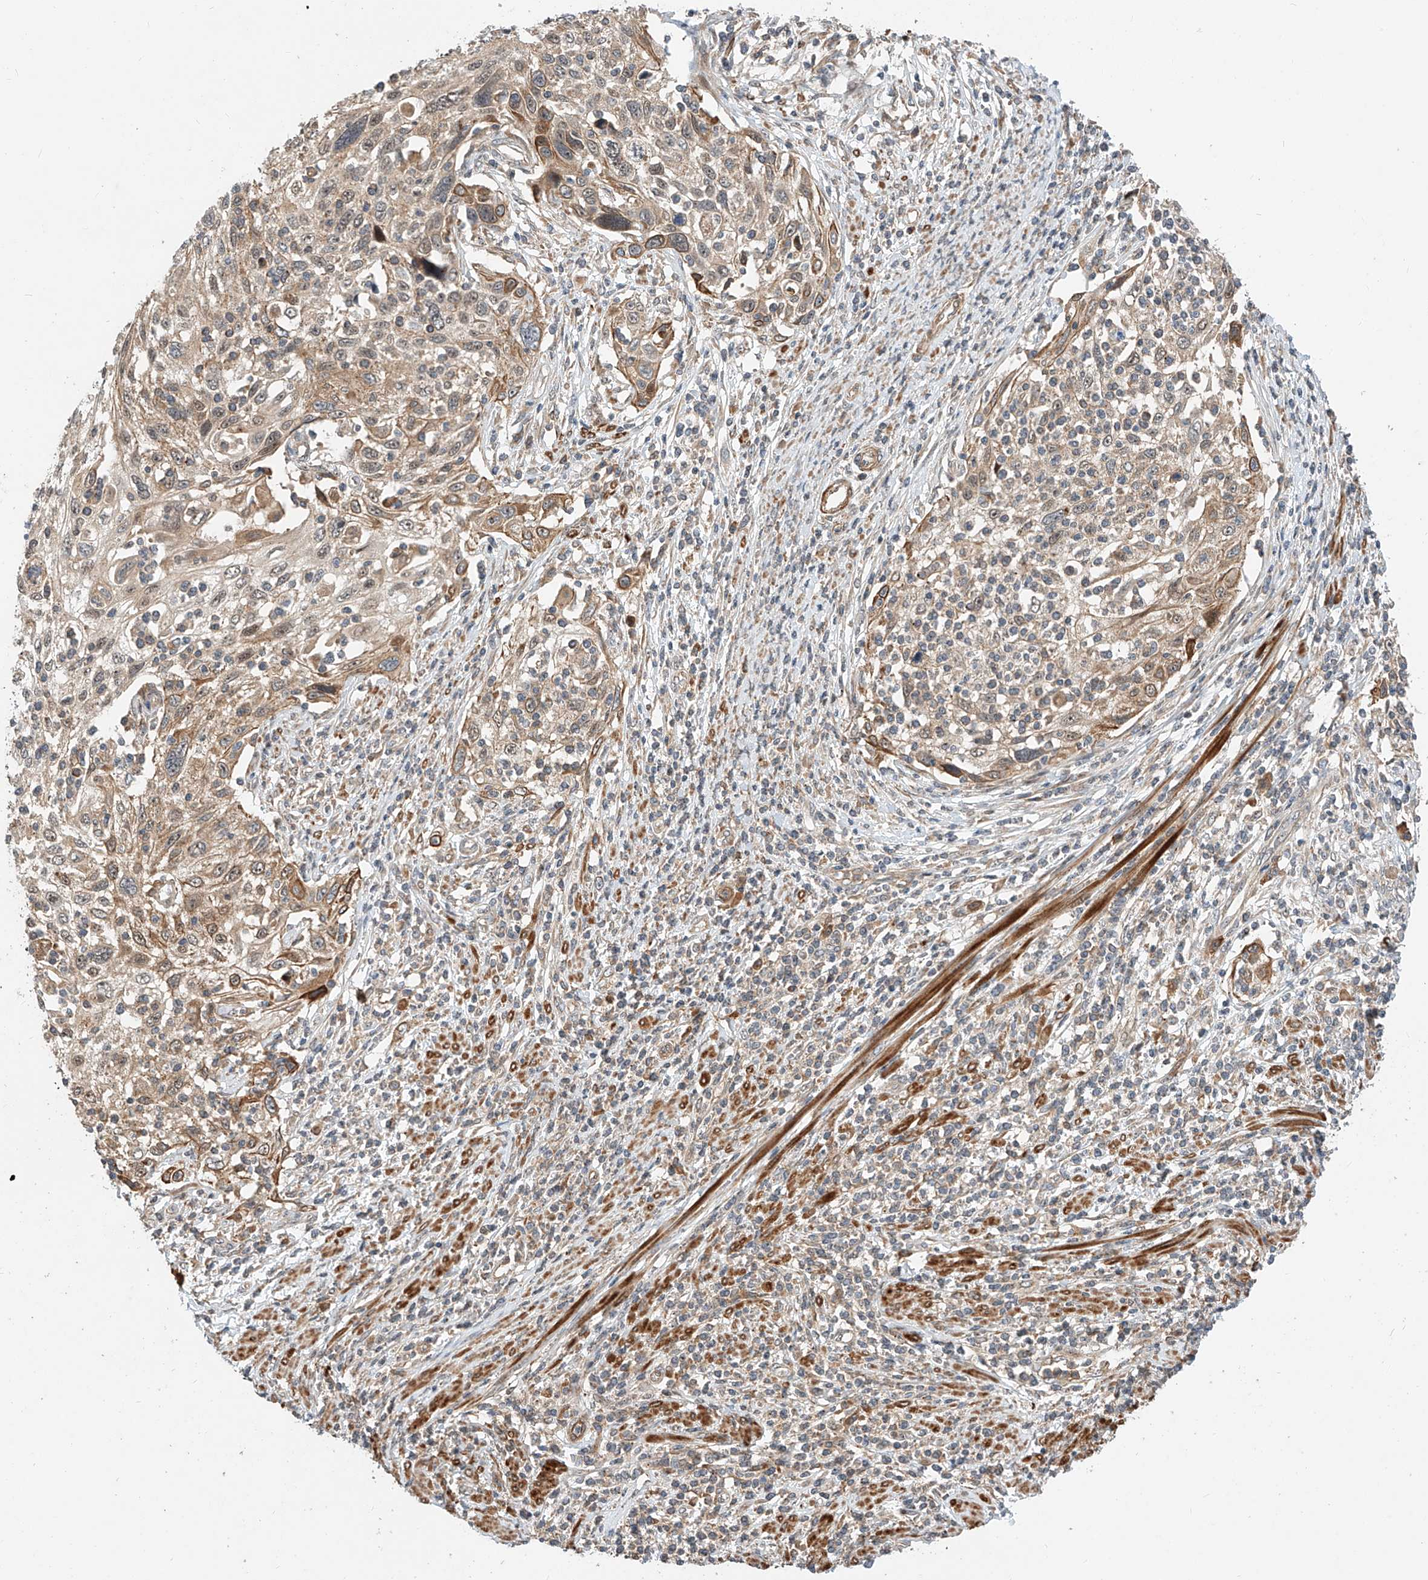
{"staining": {"intensity": "weak", "quantity": "25%-75%", "location": "cytoplasmic/membranous"}, "tissue": "cervical cancer", "cell_type": "Tumor cells", "image_type": "cancer", "snomed": [{"axis": "morphology", "description": "Squamous cell carcinoma, NOS"}, {"axis": "topography", "description": "Cervix"}], "caption": "Human cervical cancer stained for a protein (brown) demonstrates weak cytoplasmic/membranous positive positivity in approximately 25%-75% of tumor cells.", "gene": "CPAMD8", "patient": {"sex": "female", "age": 70}}